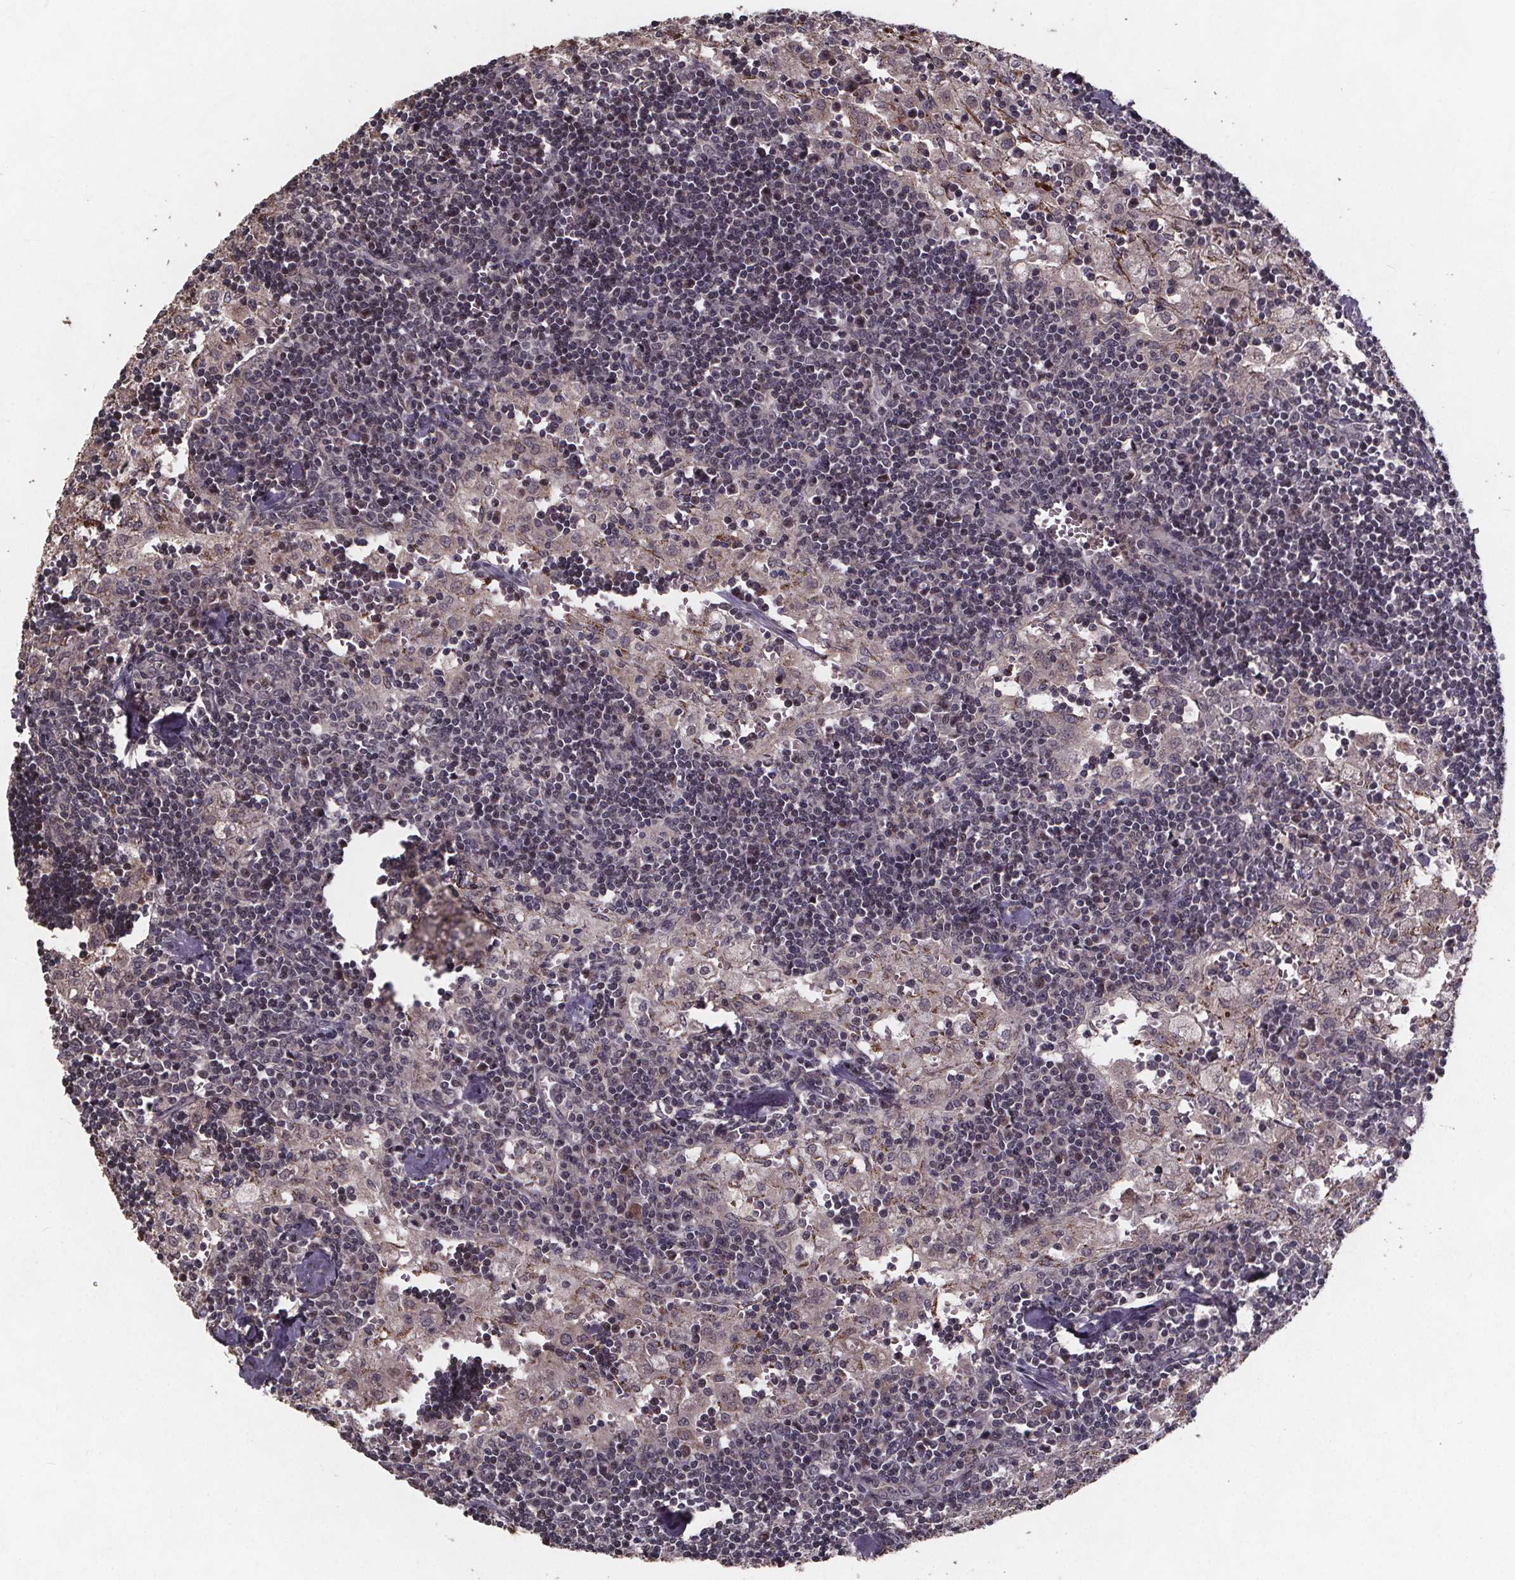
{"staining": {"intensity": "negative", "quantity": "none", "location": "none"}, "tissue": "lymph node", "cell_type": "Germinal center cells", "image_type": "normal", "snomed": [{"axis": "morphology", "description": "Normal tissue, NOS"}, {"axis": "topography", "description": "Lymph node"}], "caption": "A histopathology image of lymph node stained for a protein displays no brown staining in germinal center cells.", "gene": "GPX3", "patient": {"sex": "male", "age": 55}}